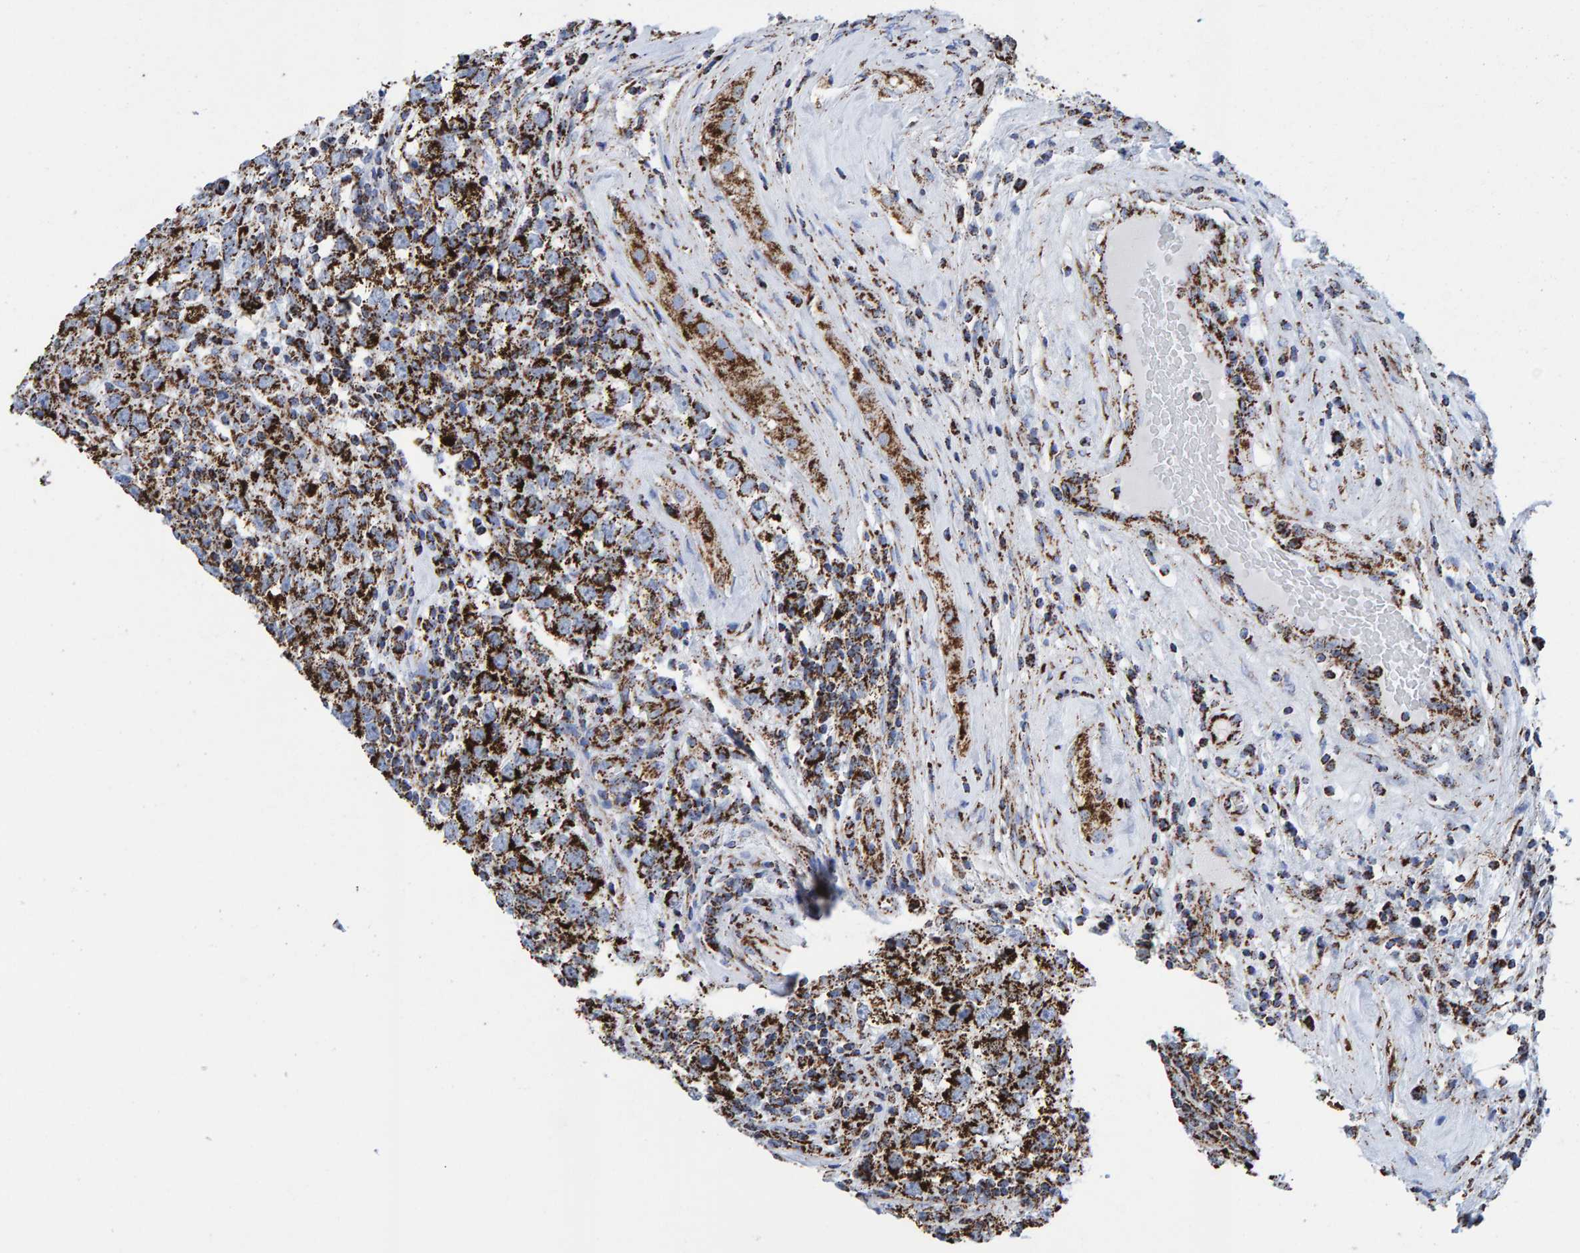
{"staining": {"intensity": "strong", "quantity": ">75%", "location": "cytoplasmic/membranous"}, "tissue": "testis cancer", "cell_type": "Tumor cells", "image_type": "cancer", "snomed": [{"axis": "morphology", "description": "Seminoma, NOS"}, {"axis": "morphology", "description": "Carcinoma, Embryonal, NOS"}, {"axis": "topography", "description": "Testis"}], "caption": "Protein staining of testis embryonal carcinoma tissue shows strong cytoplasmic/membranous staining in approximately >75% of tumor cells.", "gene": "ENSG00000262660", "patient": {"sex": "male", "age": 28}}